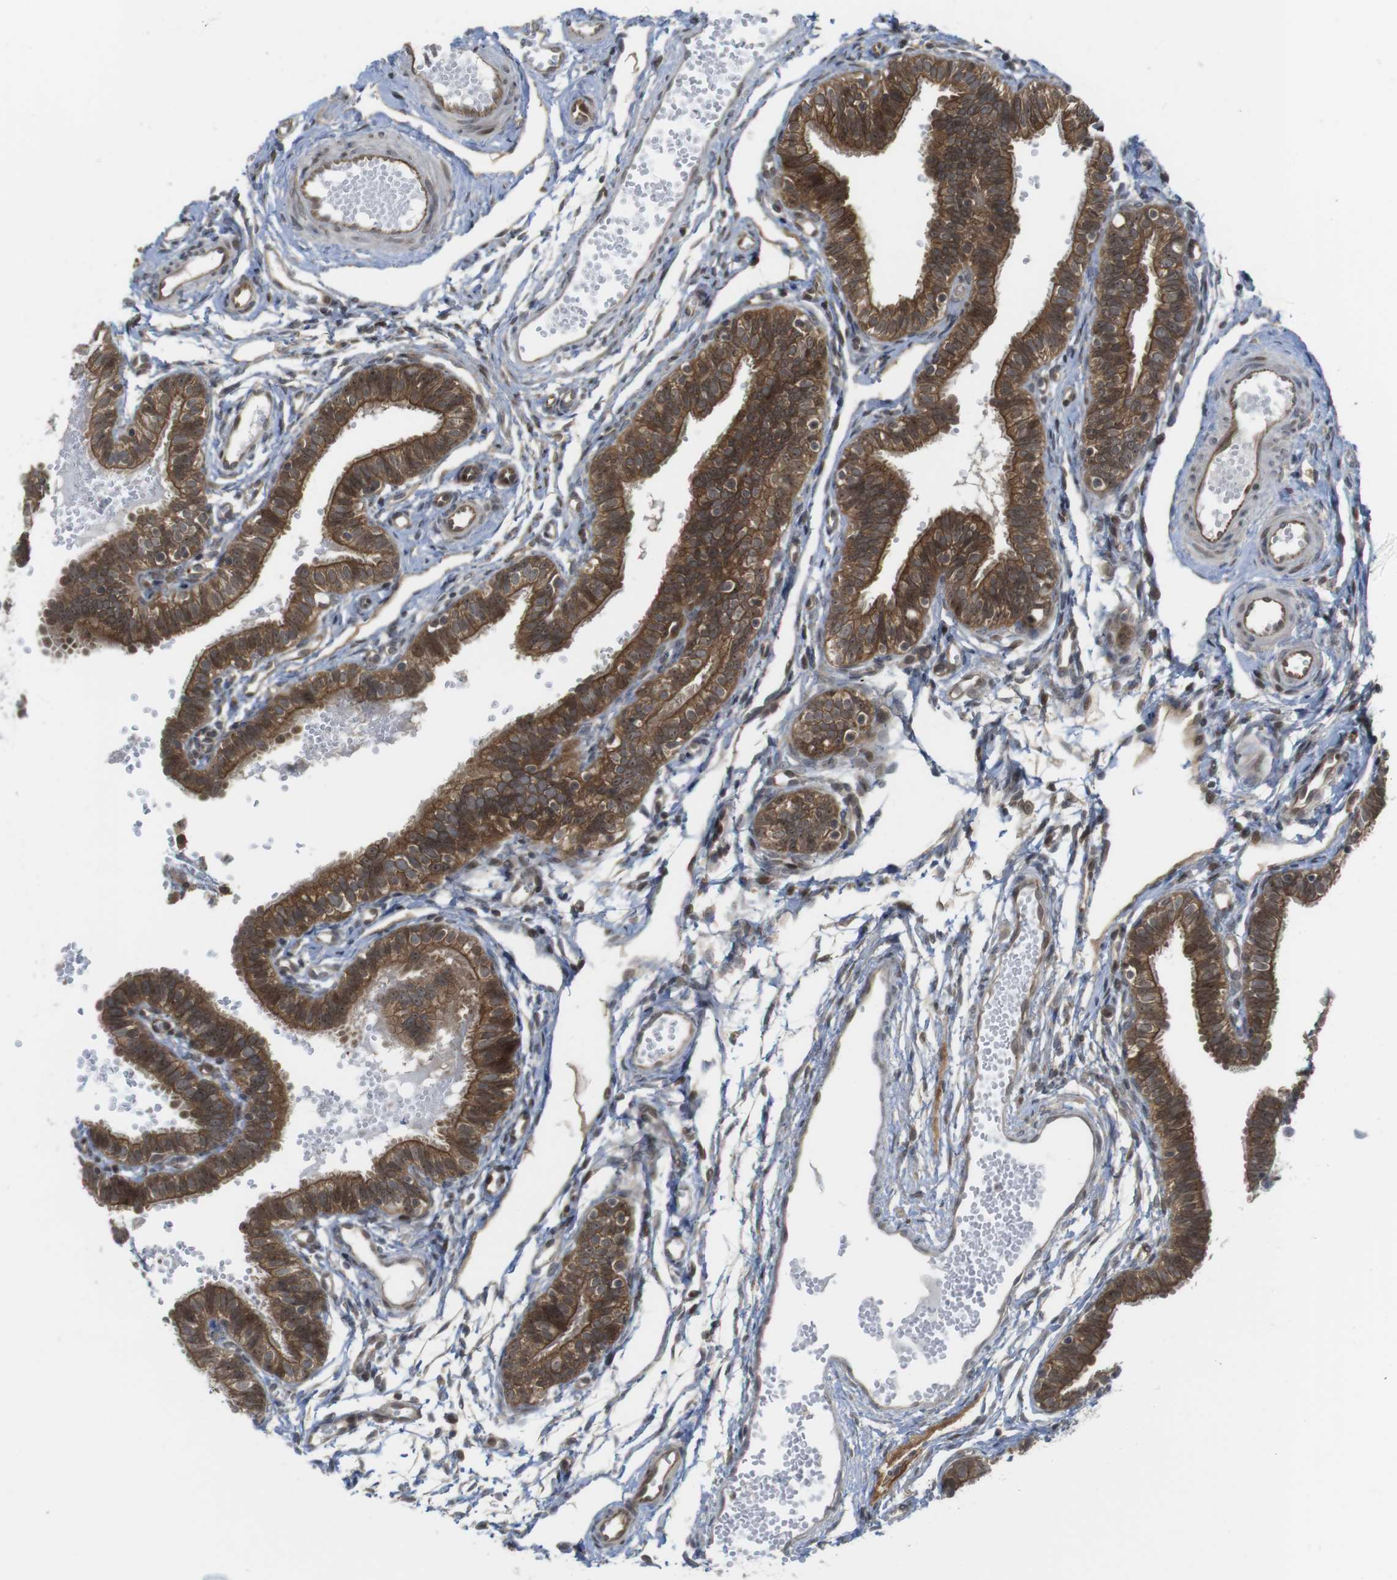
{"staining": {"intensity": "moderate", "quantity": ">75%", "location": "cytoplasmic/membranous"}, "tissue": "fallopian tube", "cell_type": "Glandular cells", "image_type": "normal", "snomed": [{"axis": "morphology", "description": "Normal tissue, NOS"}, {"axis": "topography", "description": "Fallopian tube"}, {"axis": "topography", "description": "Placenta"}], "caption": "This is a micrograph of immunohistochemistry staining of normal fallopian tube, which shows moderate staining in the cytoplasmic/membranous of glandular cells.", "gene": "CC2D1A", "patient": {"sex": "female", "age": 34}}